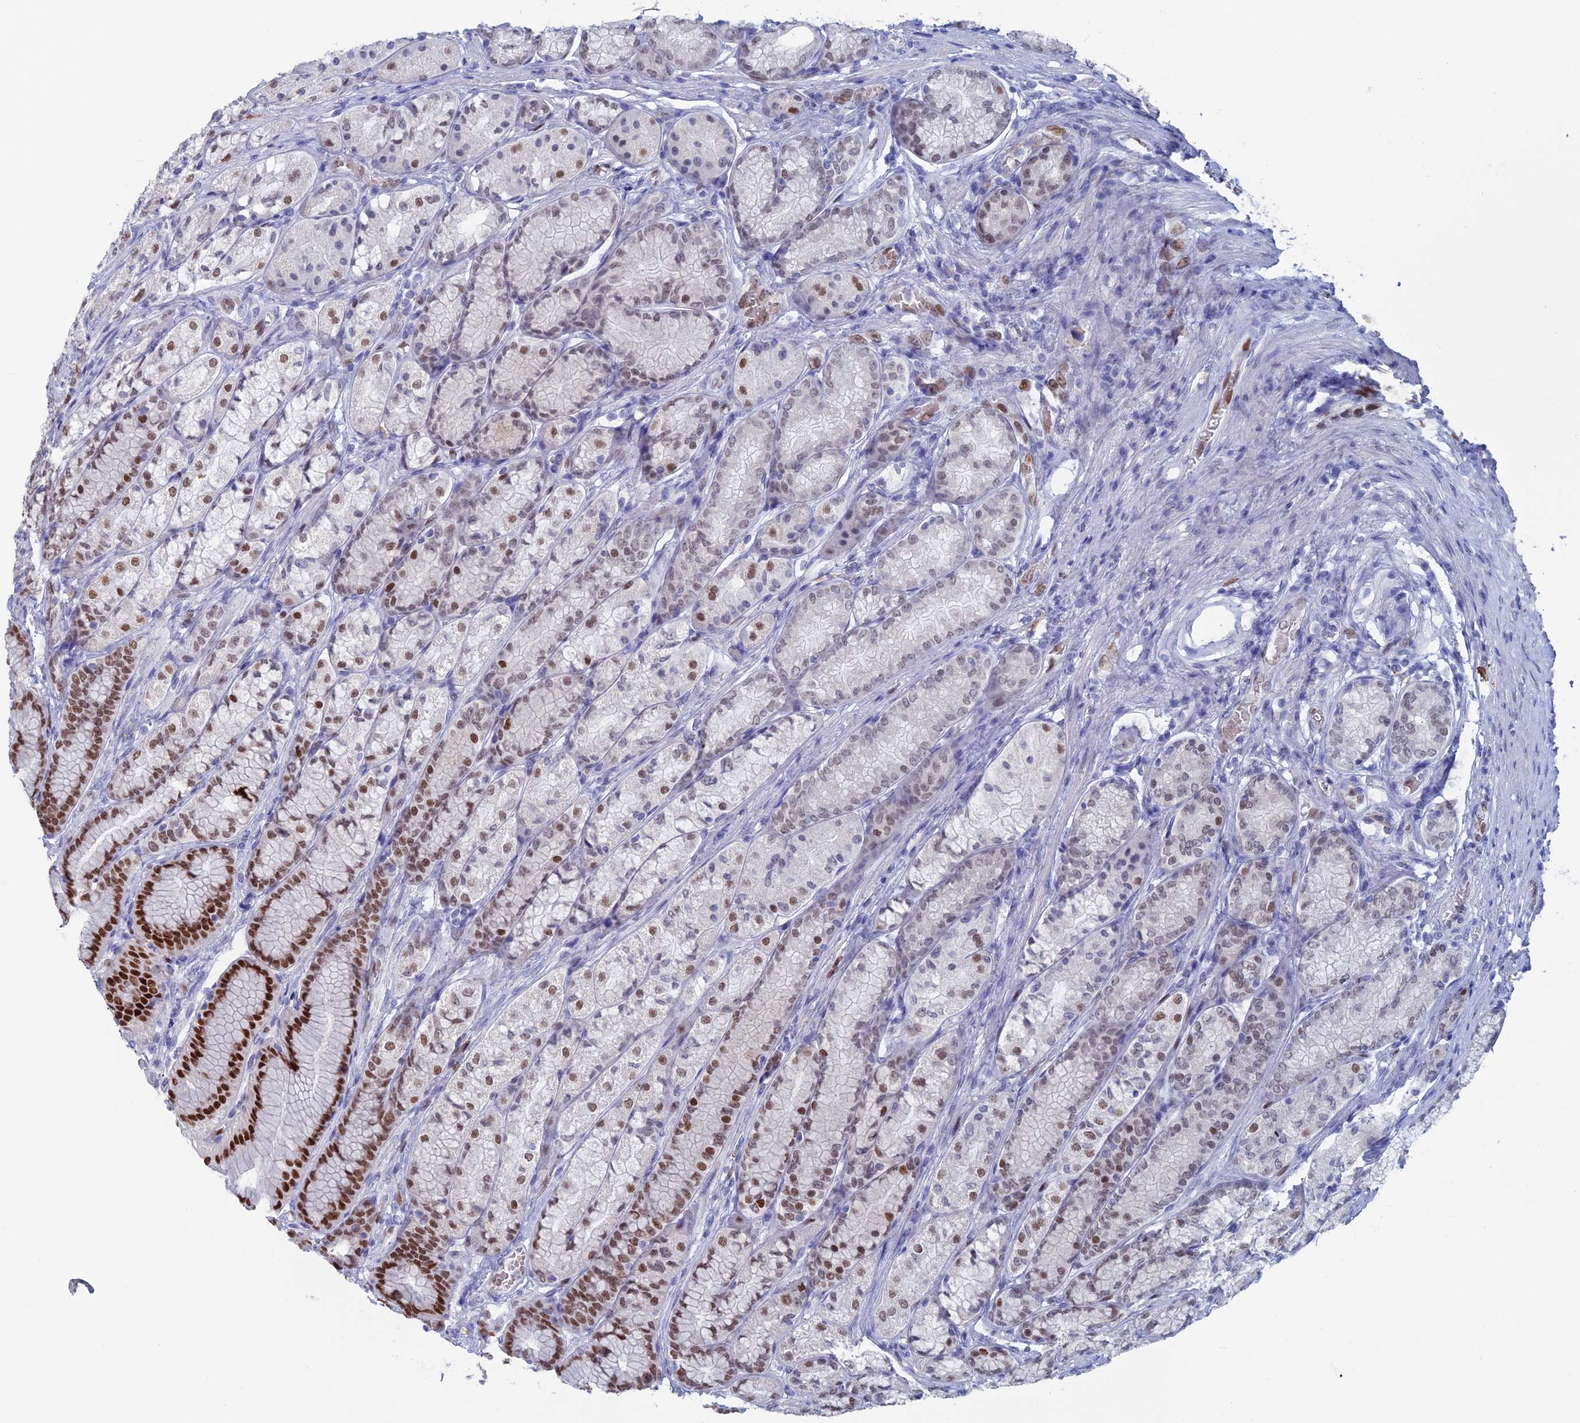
{"staining": {"intensity": "strong", "quantity": "25%-75%", "location": "nuclear"}, "tissue": "stomach", "cell_type": "Glandular cells", "image_type": "normal", "snomed": [{"axis": "morphology", "description": "Normal tissue, NOS"}, {"axis": "morphology", "description": "Adenocarcinoma, NOS"}, {"axis": "morphology", "description": "Adenocarcinoma, High grade"}, {"axis": "topography", "description": "Stomach, upper"}, {"axis": "topography", "description": "Stomach"}], "caption": "Protein expression analysis of unremarkable stomach displays strong nuclear positivity in about 25%-75% of glandular cells.", "gene": "NOL4L", "patient": {"sex": "female", "age": 65}}